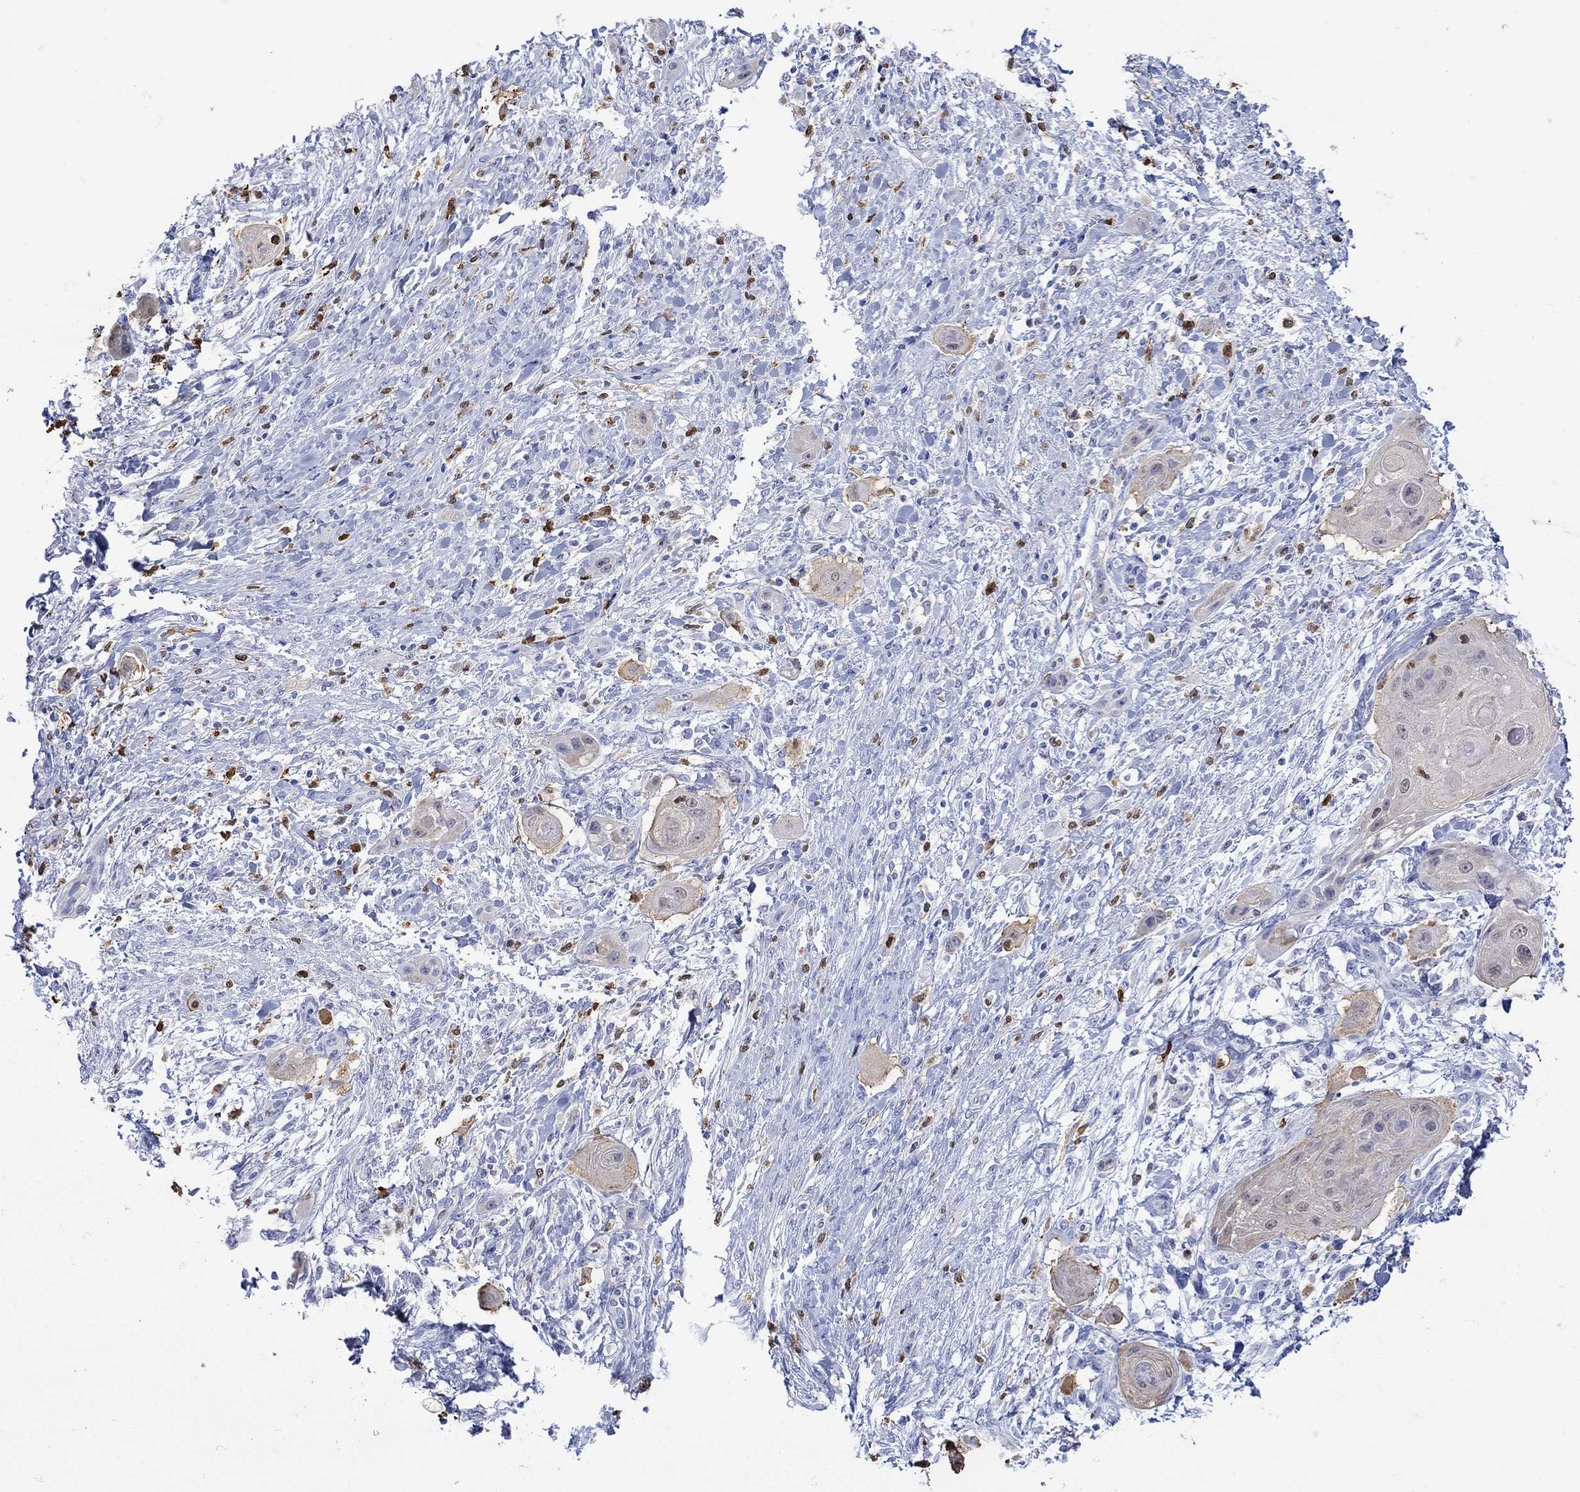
{"staining": {"intensity": "negative", "quantity": "none", "location": "none"}, "tissue": "skin cancer", "cell_type": "Tumor cells", "image_type": "cancer", "snomed": [{"axis": "morphology", "description": "Squamous cell carcinoma, NOS"}, {"axis": "topography", "description": "Skin"}], "caption": "Tumor cells are negative for brown protein staining in skin squamous cell carcinoma.", "gene": "LINGO3", "patient": {"sex": "male", "age": 62}}